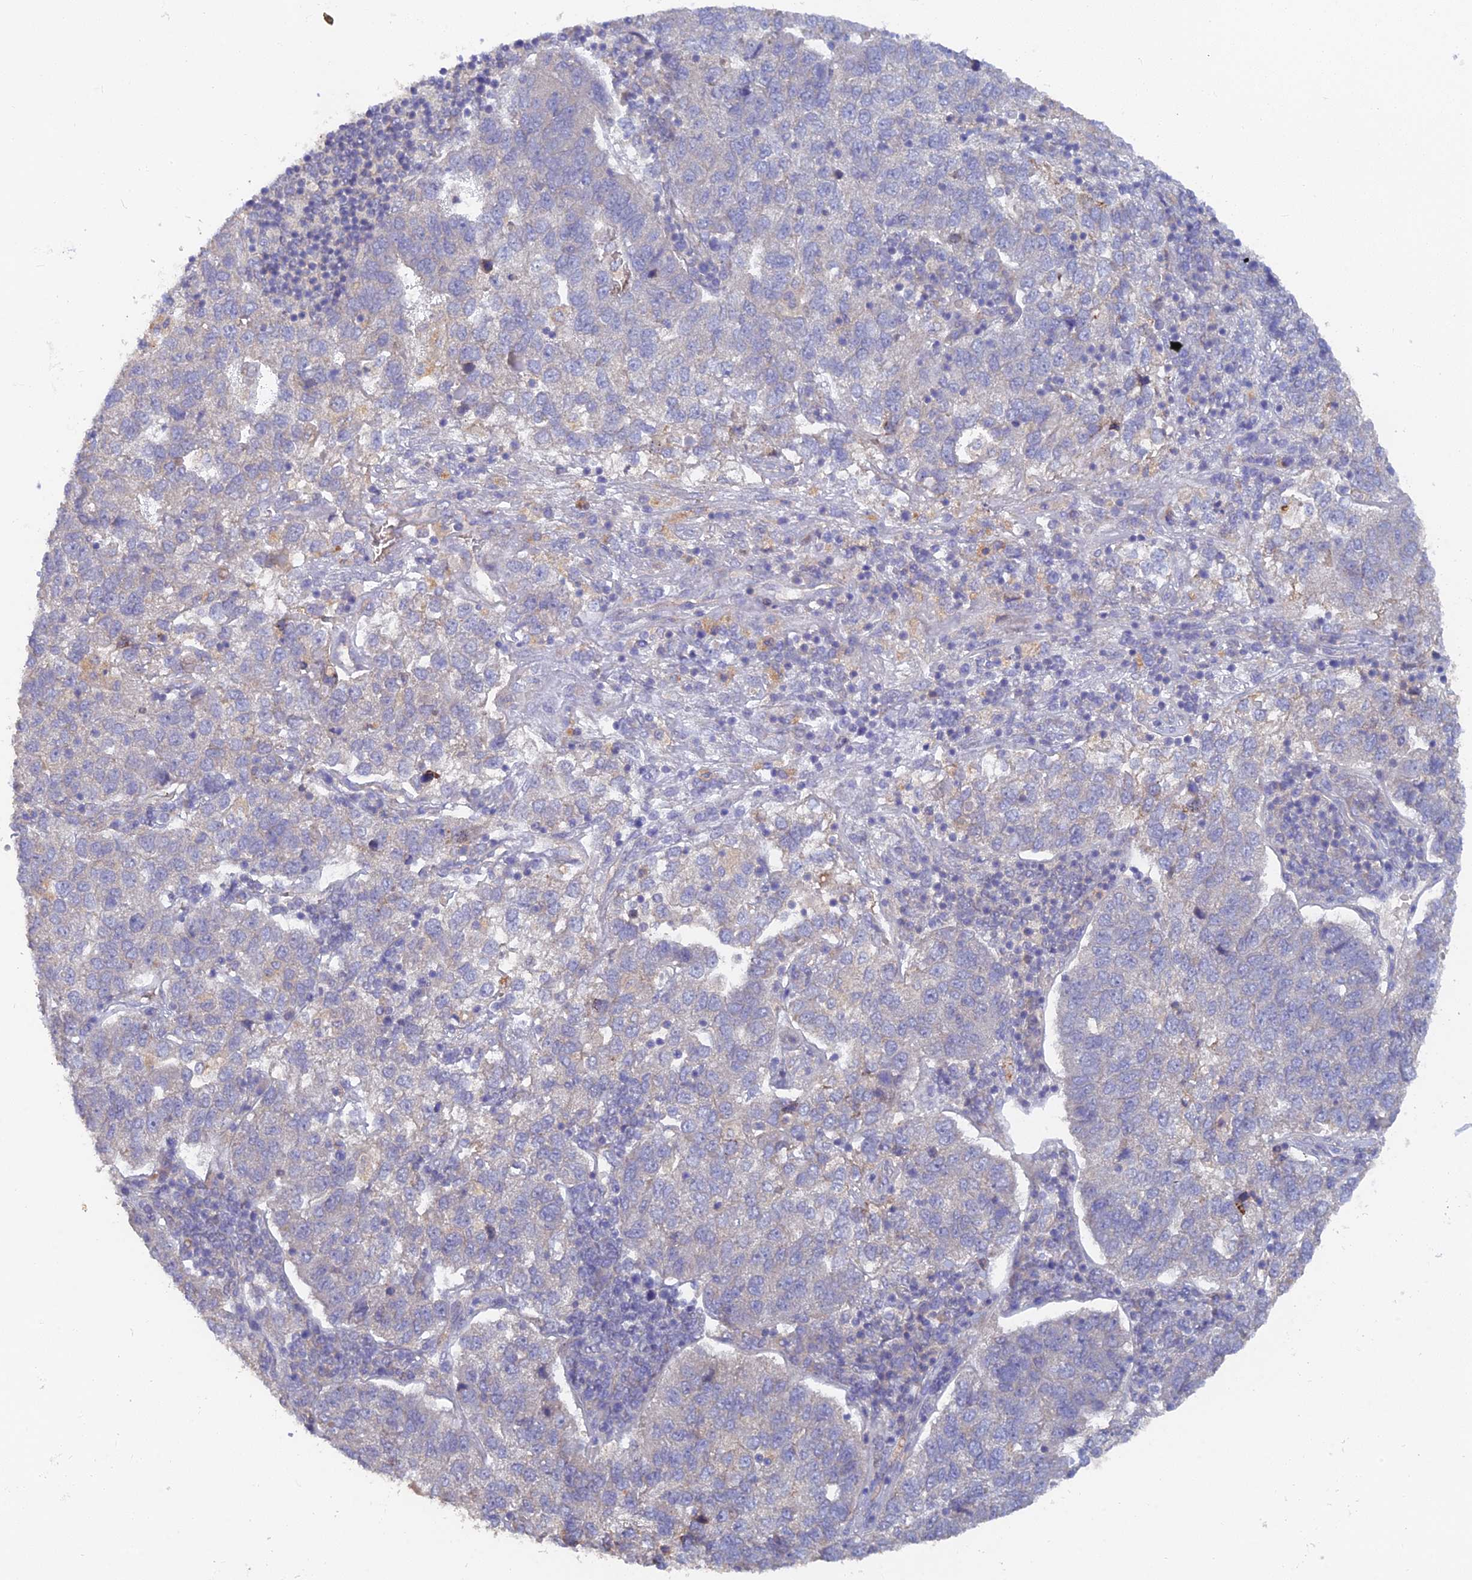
{"staining": {"intensity": "negative", "quantity": "none", "location": "none"}, "tissue": "pancreatic cancer", "cell_type": "Tumor cells", "image_type": "cancer", "snomed": [{"axis": "morphology", "description": "Adenocarcinoma, NOS"}, {"axis": "topography", "description": "Pancreas"}], "caption": "Immunohistochemical staining of human pancreatic adenocarcinoma displays no significant expression in tumor cells. (DAB (3,3'-diaminobenzidine) immunohistochemistry visualized using brightfield microscopy, high magnification).", "gene": "ARRDC1", "patient": {"sex": "female", "age": 61}}